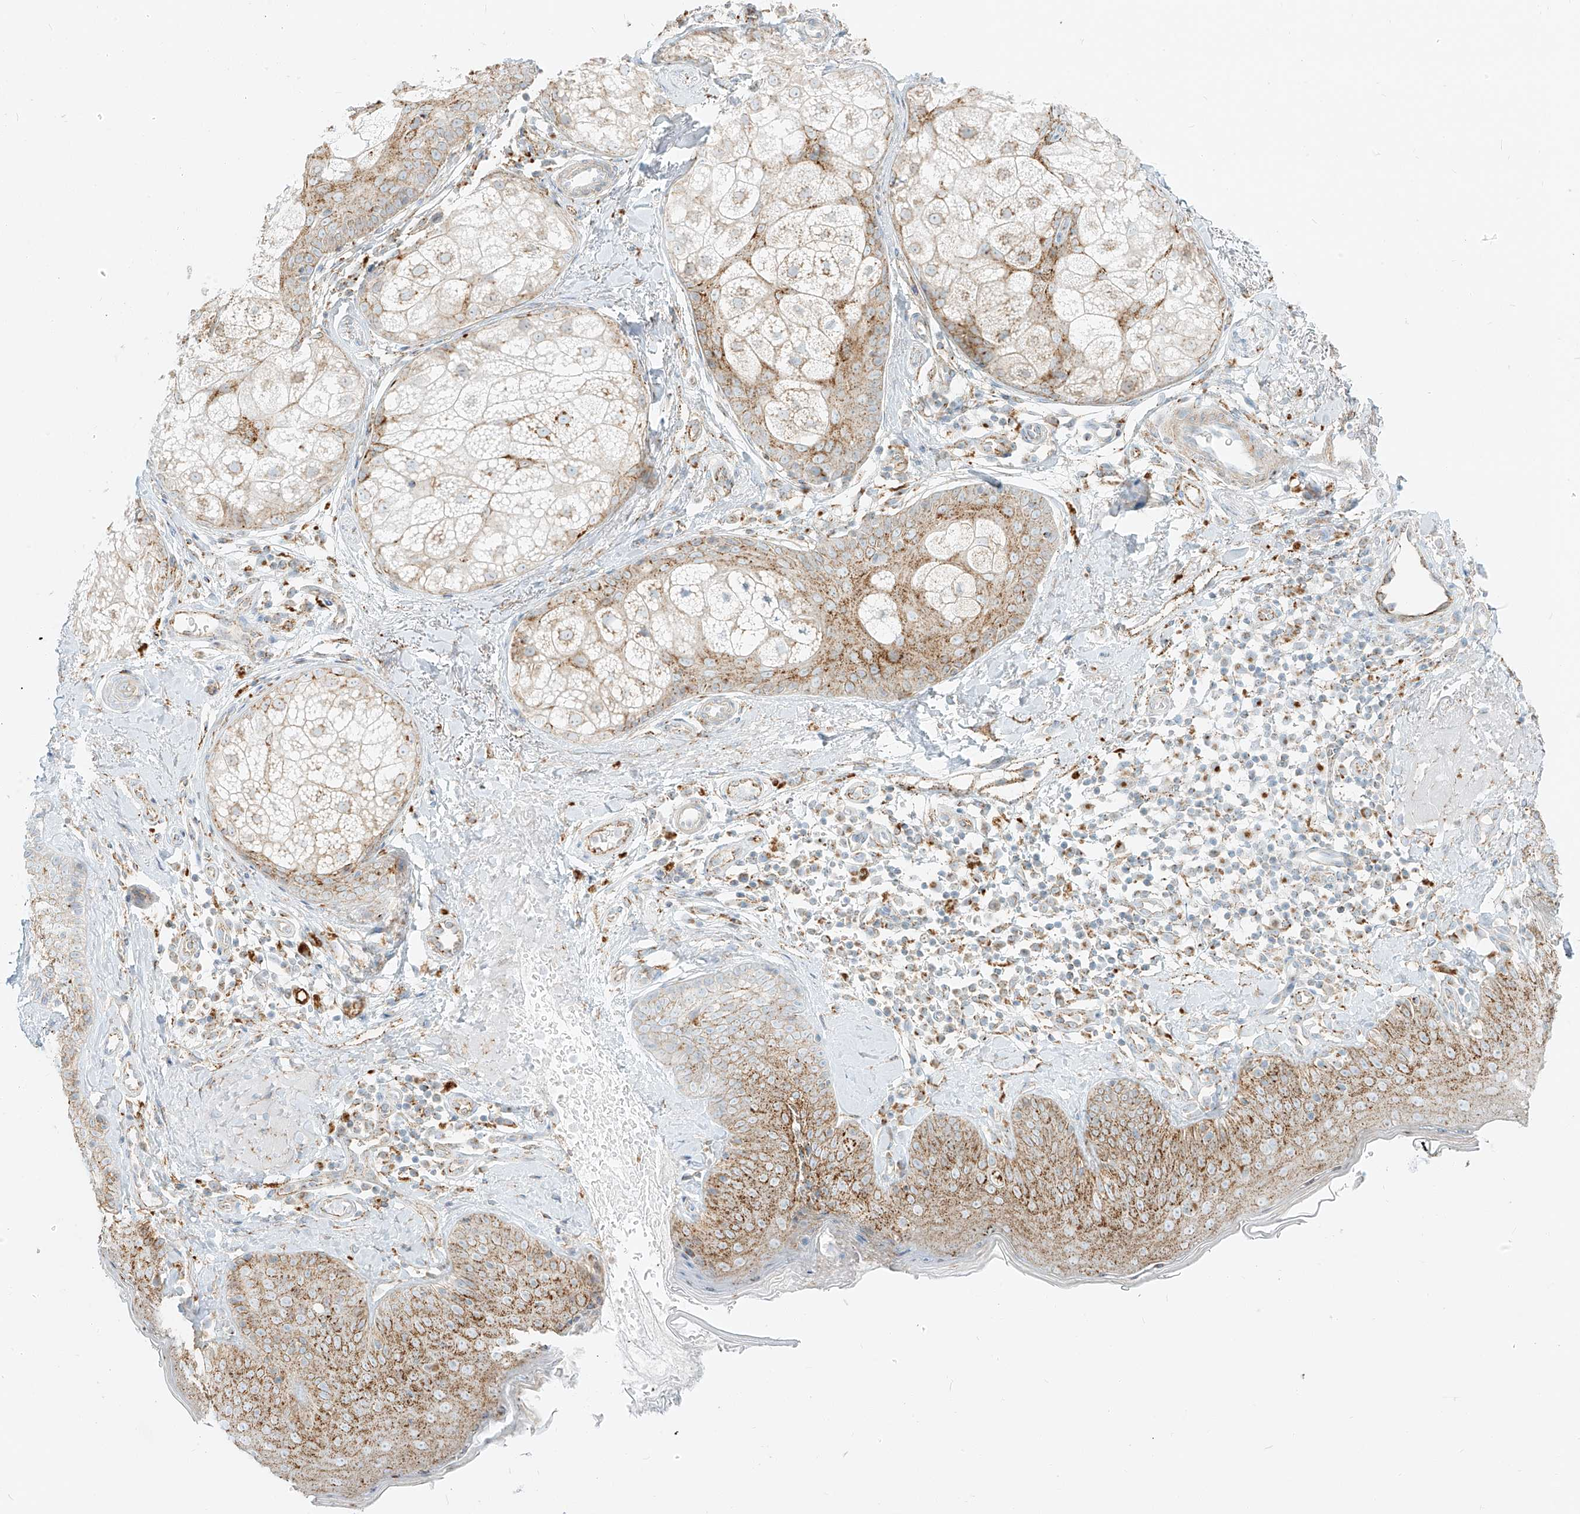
{"staining": {"intensity": "negative", "quantity": "none", "location": "none"}, "tissue": "skin", "cell_type": "Fibroblasts", "image_type": "normal", "snomed": [{"axis": "morphology", "description": "Normal tissue, NOS"}, {"axis": "topography", "description": "Skin"}], "caption": "Photomicrograph shows no protein positivity in fibroblasts of unremarkable skin. (DAB IHC with hematoxylin counter stain).", "gene": "SLC35F6", "patient": {"sex": "male", "age": 57}}